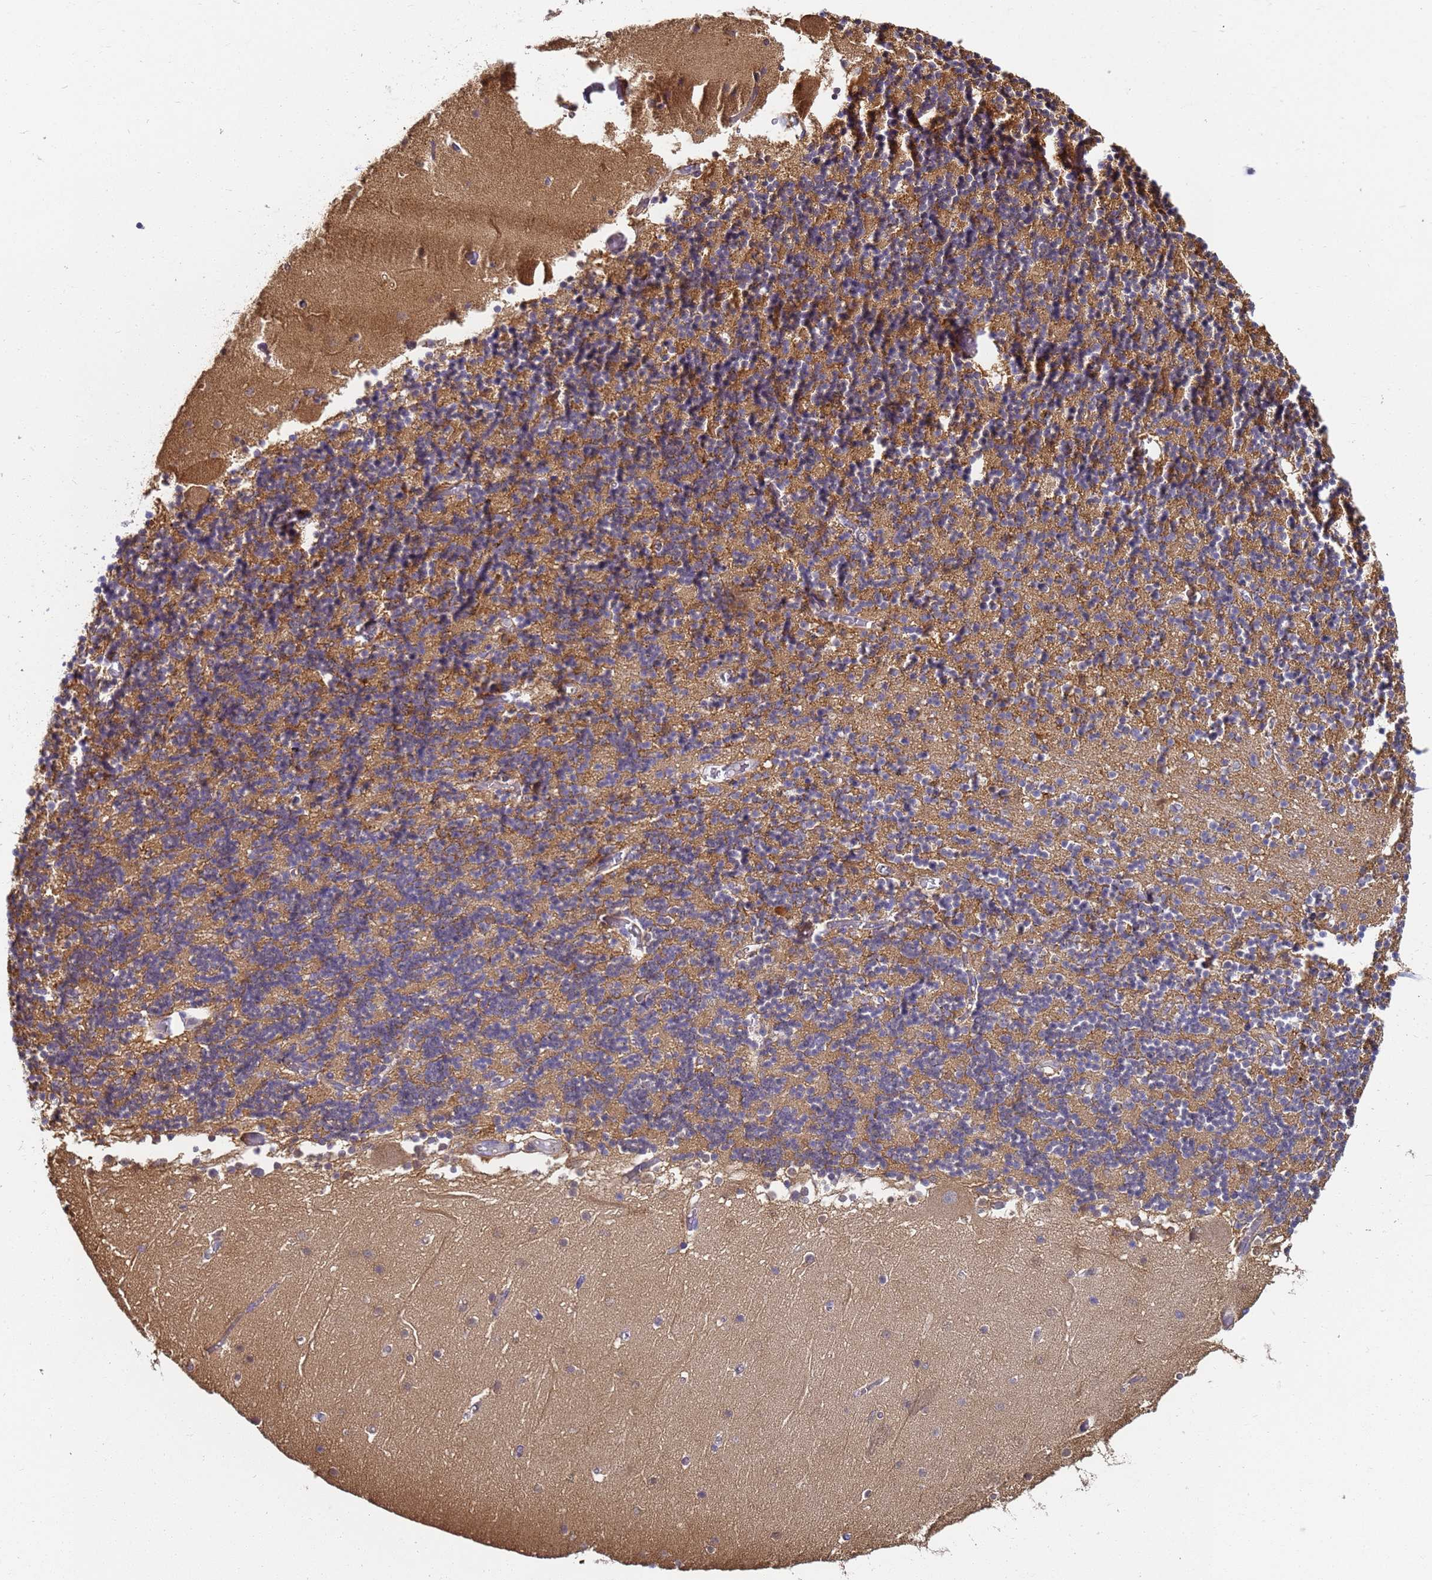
{"staining": {"intensity": "moderate", "quantity": ">75%", "location": "cytoplasmic/membranous"}, "tissue": "cerebellum", "cell_type": "Cells in granular layer", "image_type": "normal", "snomed": [{"axis": "morphology", "description": "Normal tissue, NOS"}, {"axis": "topography", "description": "Cerebellum"}], "caption": "Cerebellum stained with DAB immunohistochemistry shows medium levels of moderate cytoplasmic/membranous expression in approximately >75% of cells in granular layer.", "gene": "NME1", "patient": {"sex": "female", "age": 28}}